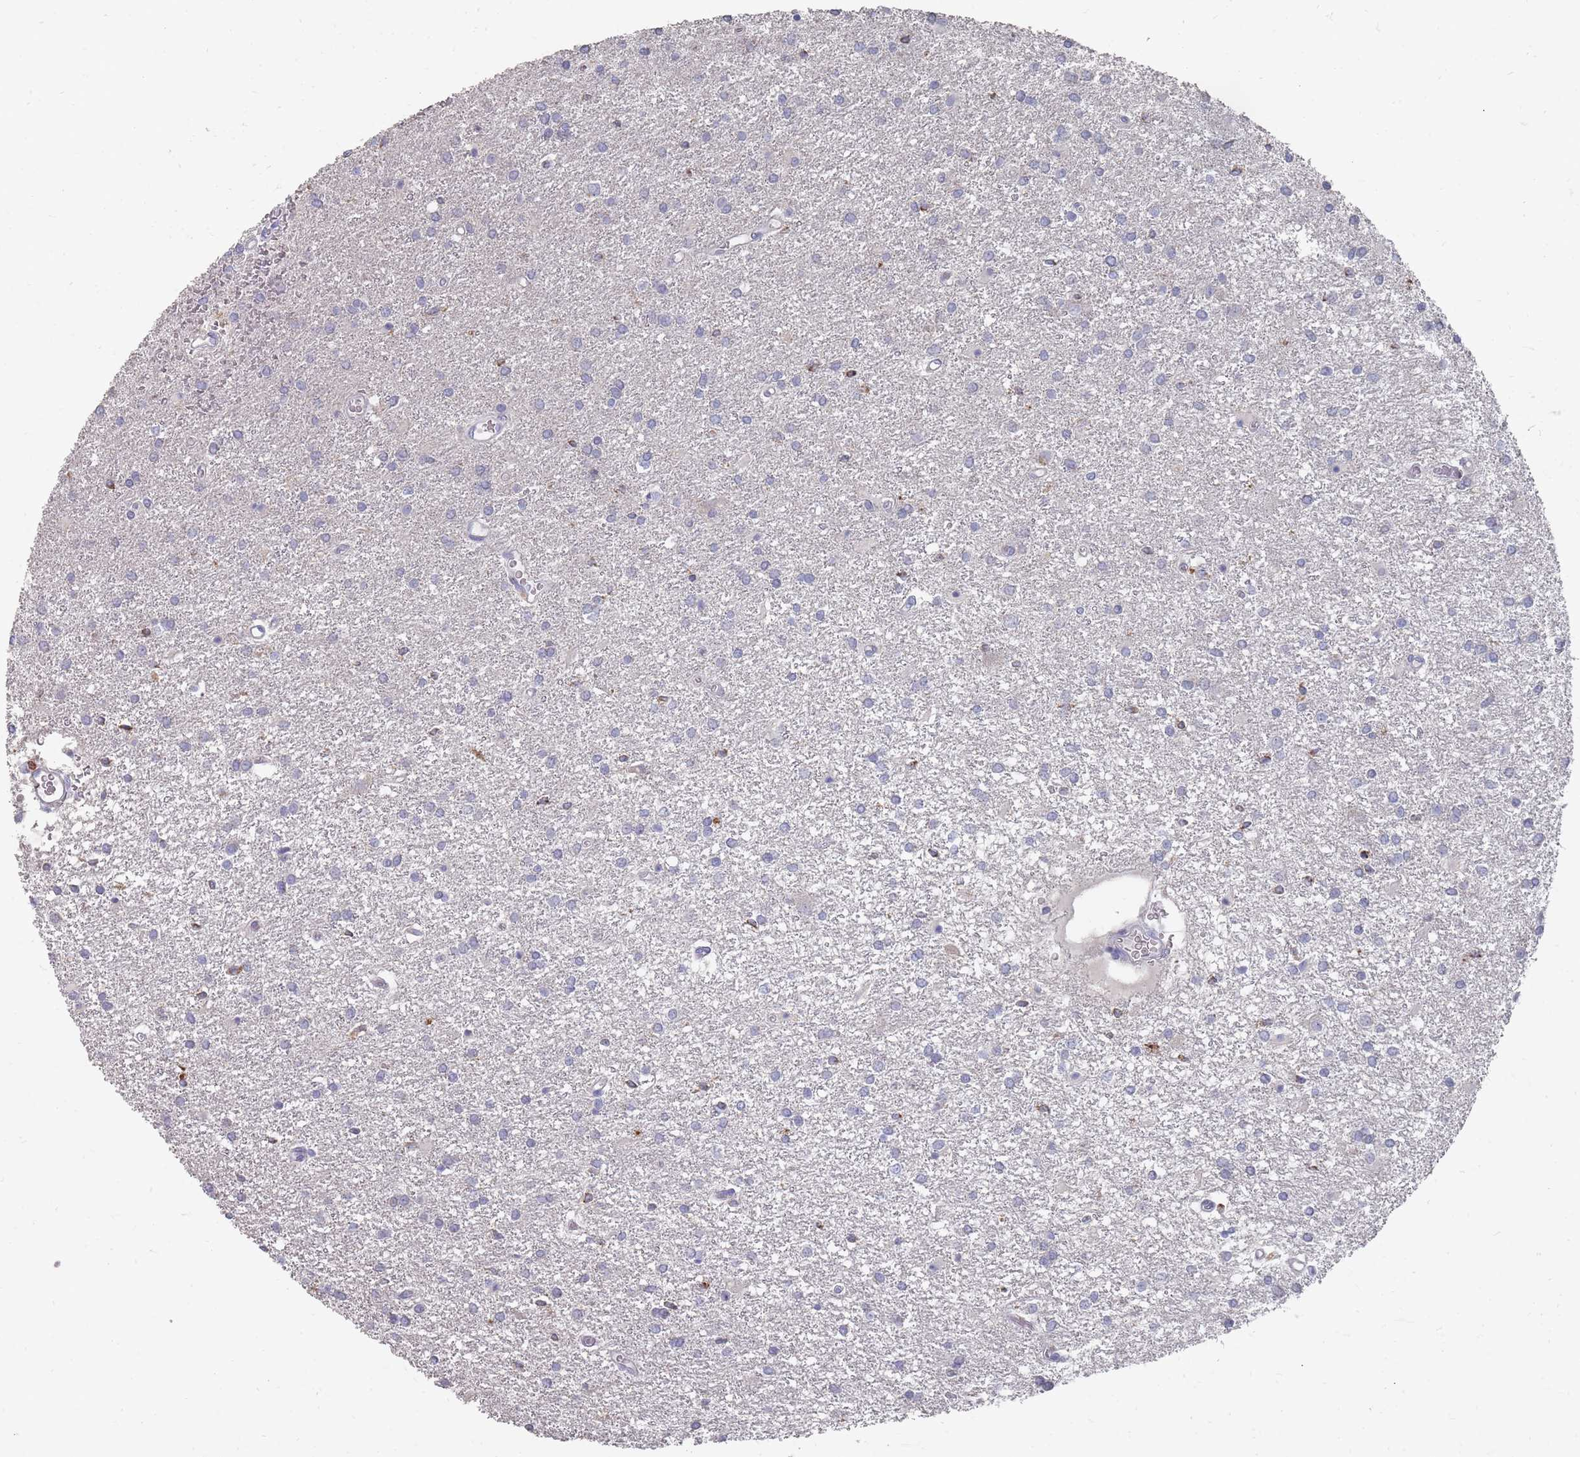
{"staining": {"intensity": "negative", "quantity": "none", "location": "none"}, "tissue": "glioma", "cell_type": "Tumor cells", "image_type": "cancer", "snomed": [{"axis": "morphology", "description": "Glioma, malignant, High grade"}, {"axis": "topography", "description": "Brain"}], "caption": "Tumor cells are negative for protein expression in human malignant glioma (high-grade).", "gene": "OTULINL", "patient": {"sex": "female", "age": 50}}